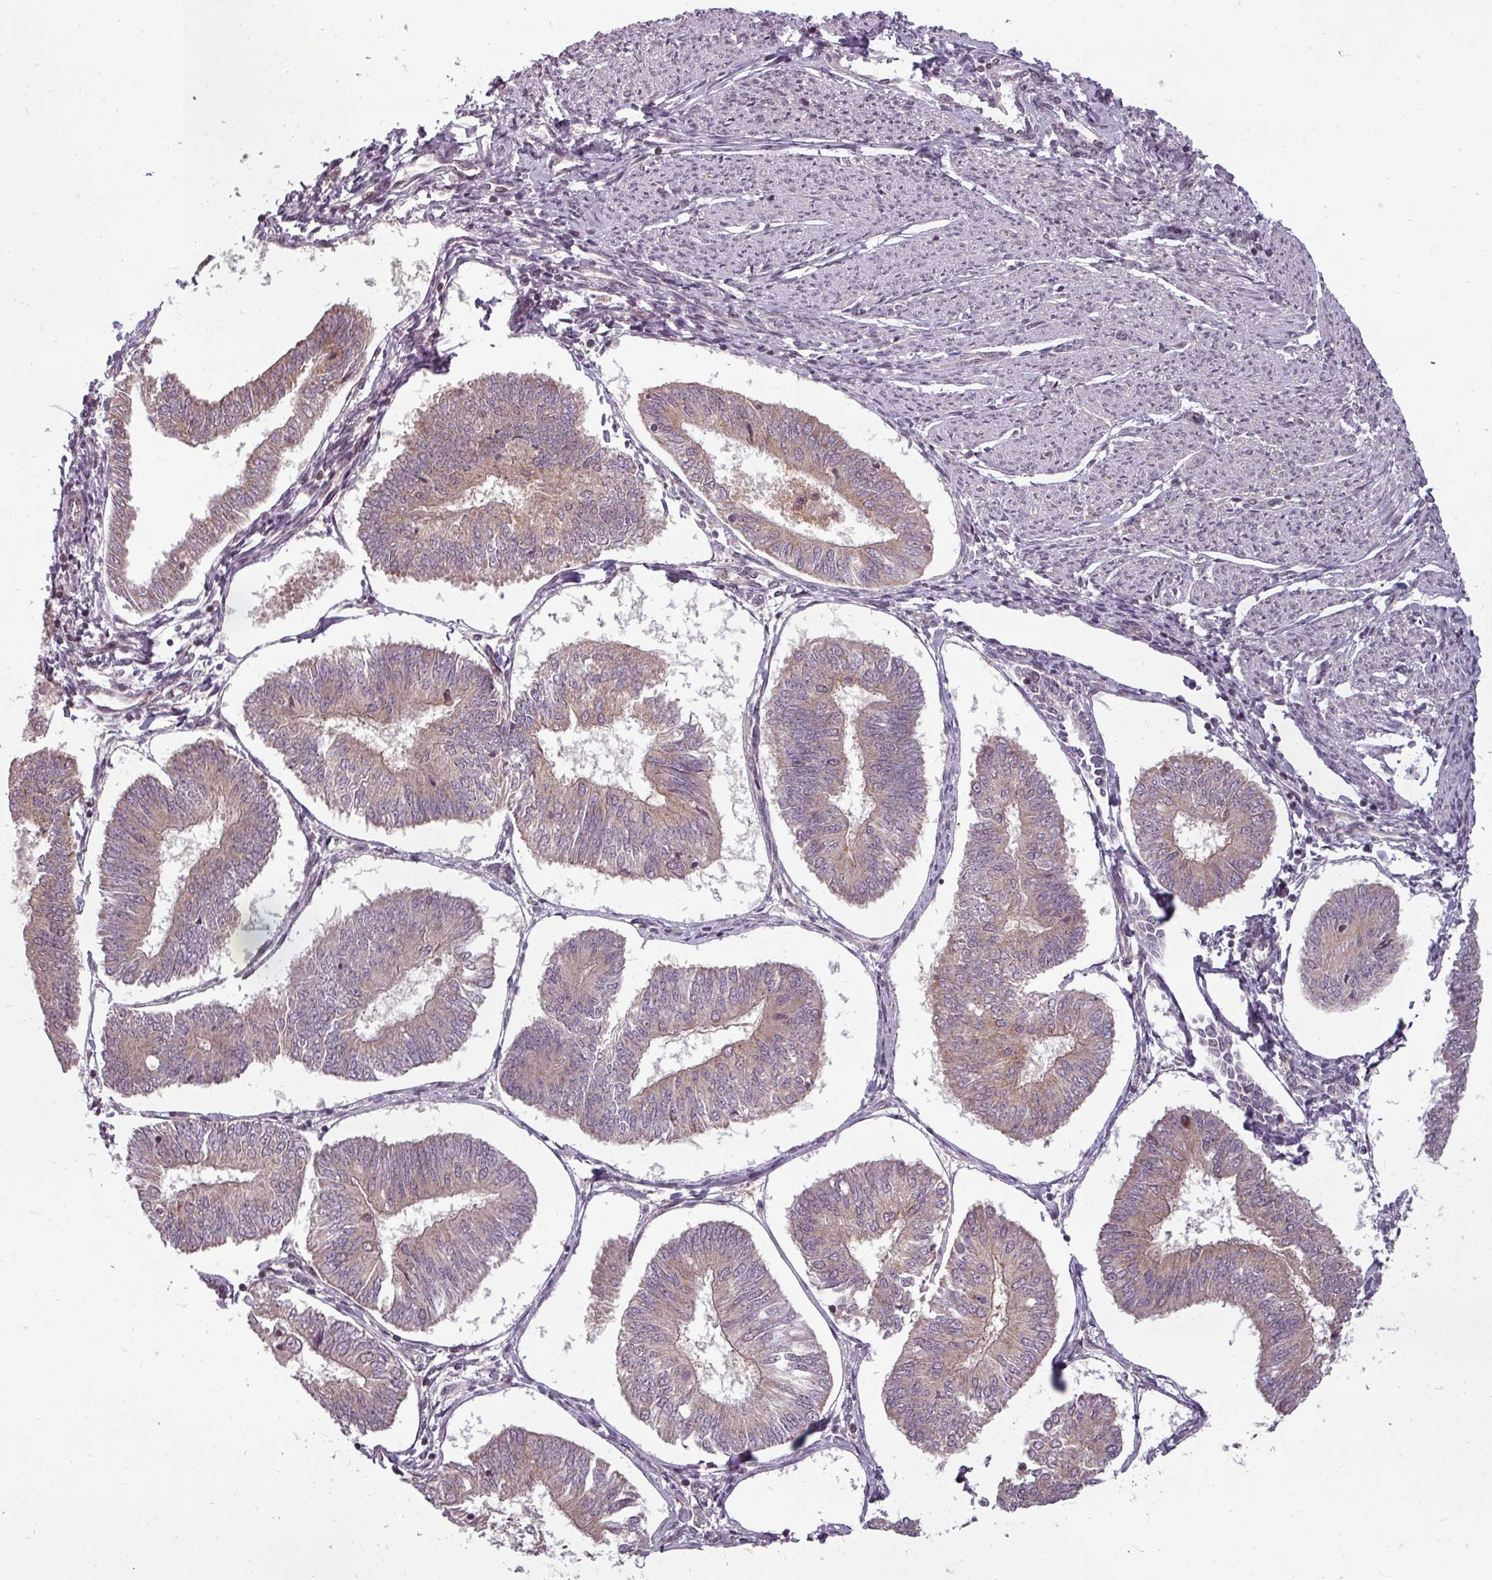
{"staining": {"intensity": "weak", "quantity": "25%-75%", "location": "cytoplasmic/membranous"}, "tissue": "endometrial cancer", "cell_type": "Tumor cells", "image_type": "cancer", "snomed": [{"axis": "morphology", "description": "Adenocarcinoma, NOS"}, {"axis": "topography", "description": "Endometrium"}], "caption": "Weak cytoplasmic/membranous expression is seen in approximately 25%-75% of tumor cells in endometrial adenocarcinoma. (DAB (3,3'-diaminobenzidine) IHC with brightfield microscopy, high magnification).", "gene": "CLIC1", "patient": {"sex": "female", "age": 58}}